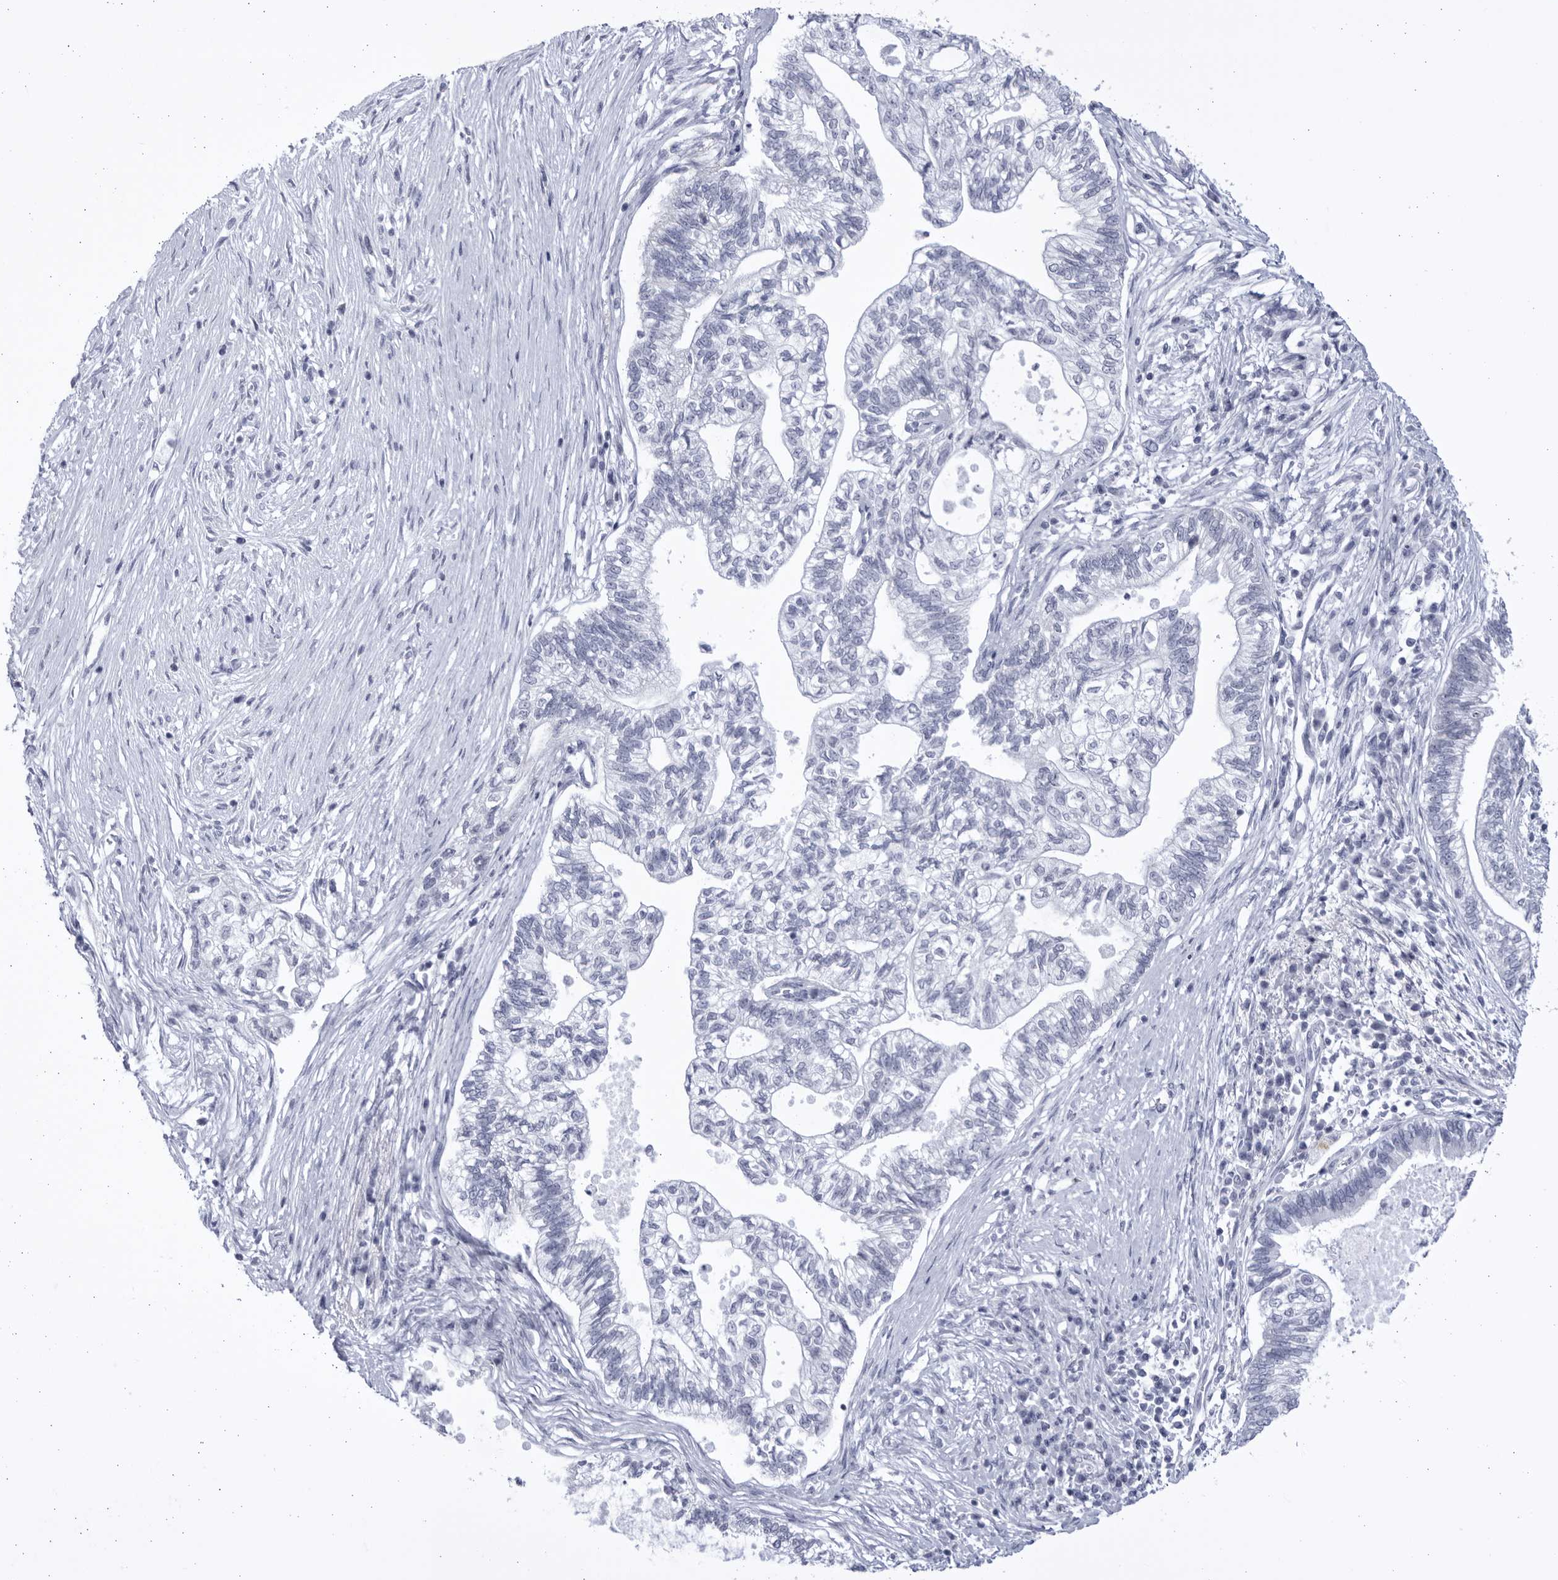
{"staining": {"intensity": "negative", "quantity": "none", "location": "none"}, "tissue": "pancreatic cancer", "cell_type": "Tumor cells", "image_type": "cancer", "snomed": [{"axis": "morphology", "description": "Adenocarcinoma, NOS"}, {"axis": "topography", "description": "Pancreas"}], "caption": "The image demonstrates no significant staining in tumor cells of pancreatic cancer. (DAB (3,3'-diaminobenzidine) immunohistochemistry (IHC) visualized using brightfield microscopy, high magnification).", "gene": "CCDC181", "patient": {"sex": "male", "age": 72}}